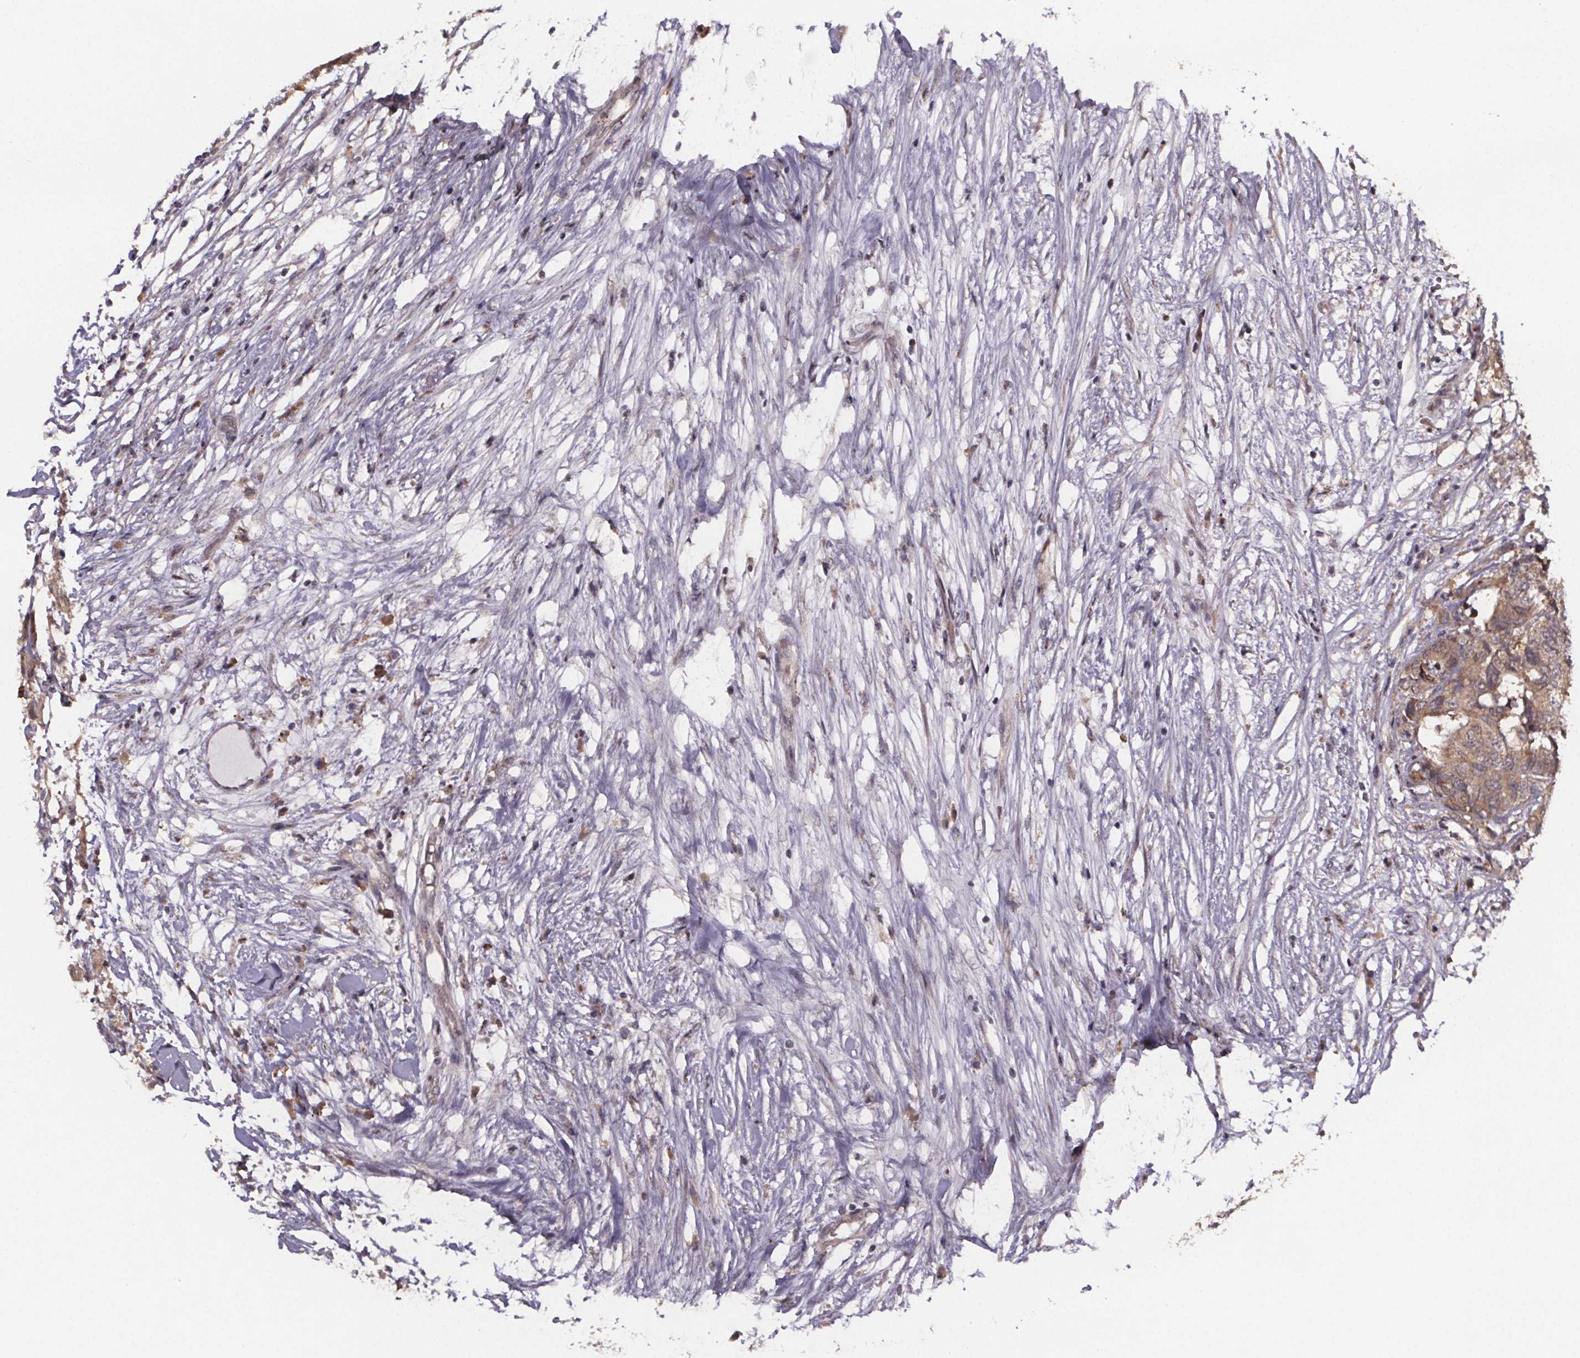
{"staining": {"intensity": "moderate", "quantity": ">75%", "location": "cytoplasmic/membranous"}, "tissue": "colorectal cancer", "cell_type": "Tumor cells", "image_type": "cancer", "snomed": [{"axis": "morphology", "description": "Adenocarcinoma, NOS"}, {"axis": "topography", "description": "Colon"}], "caption": "Human adenocarcinoma (colorectal) stained for a protein (brown) shows moderate cytoplasmic/membranous positive positivity in about >75% of tumor cells.", "gene": "SAT1", "patient": {"sex": "female", "age": 48}}